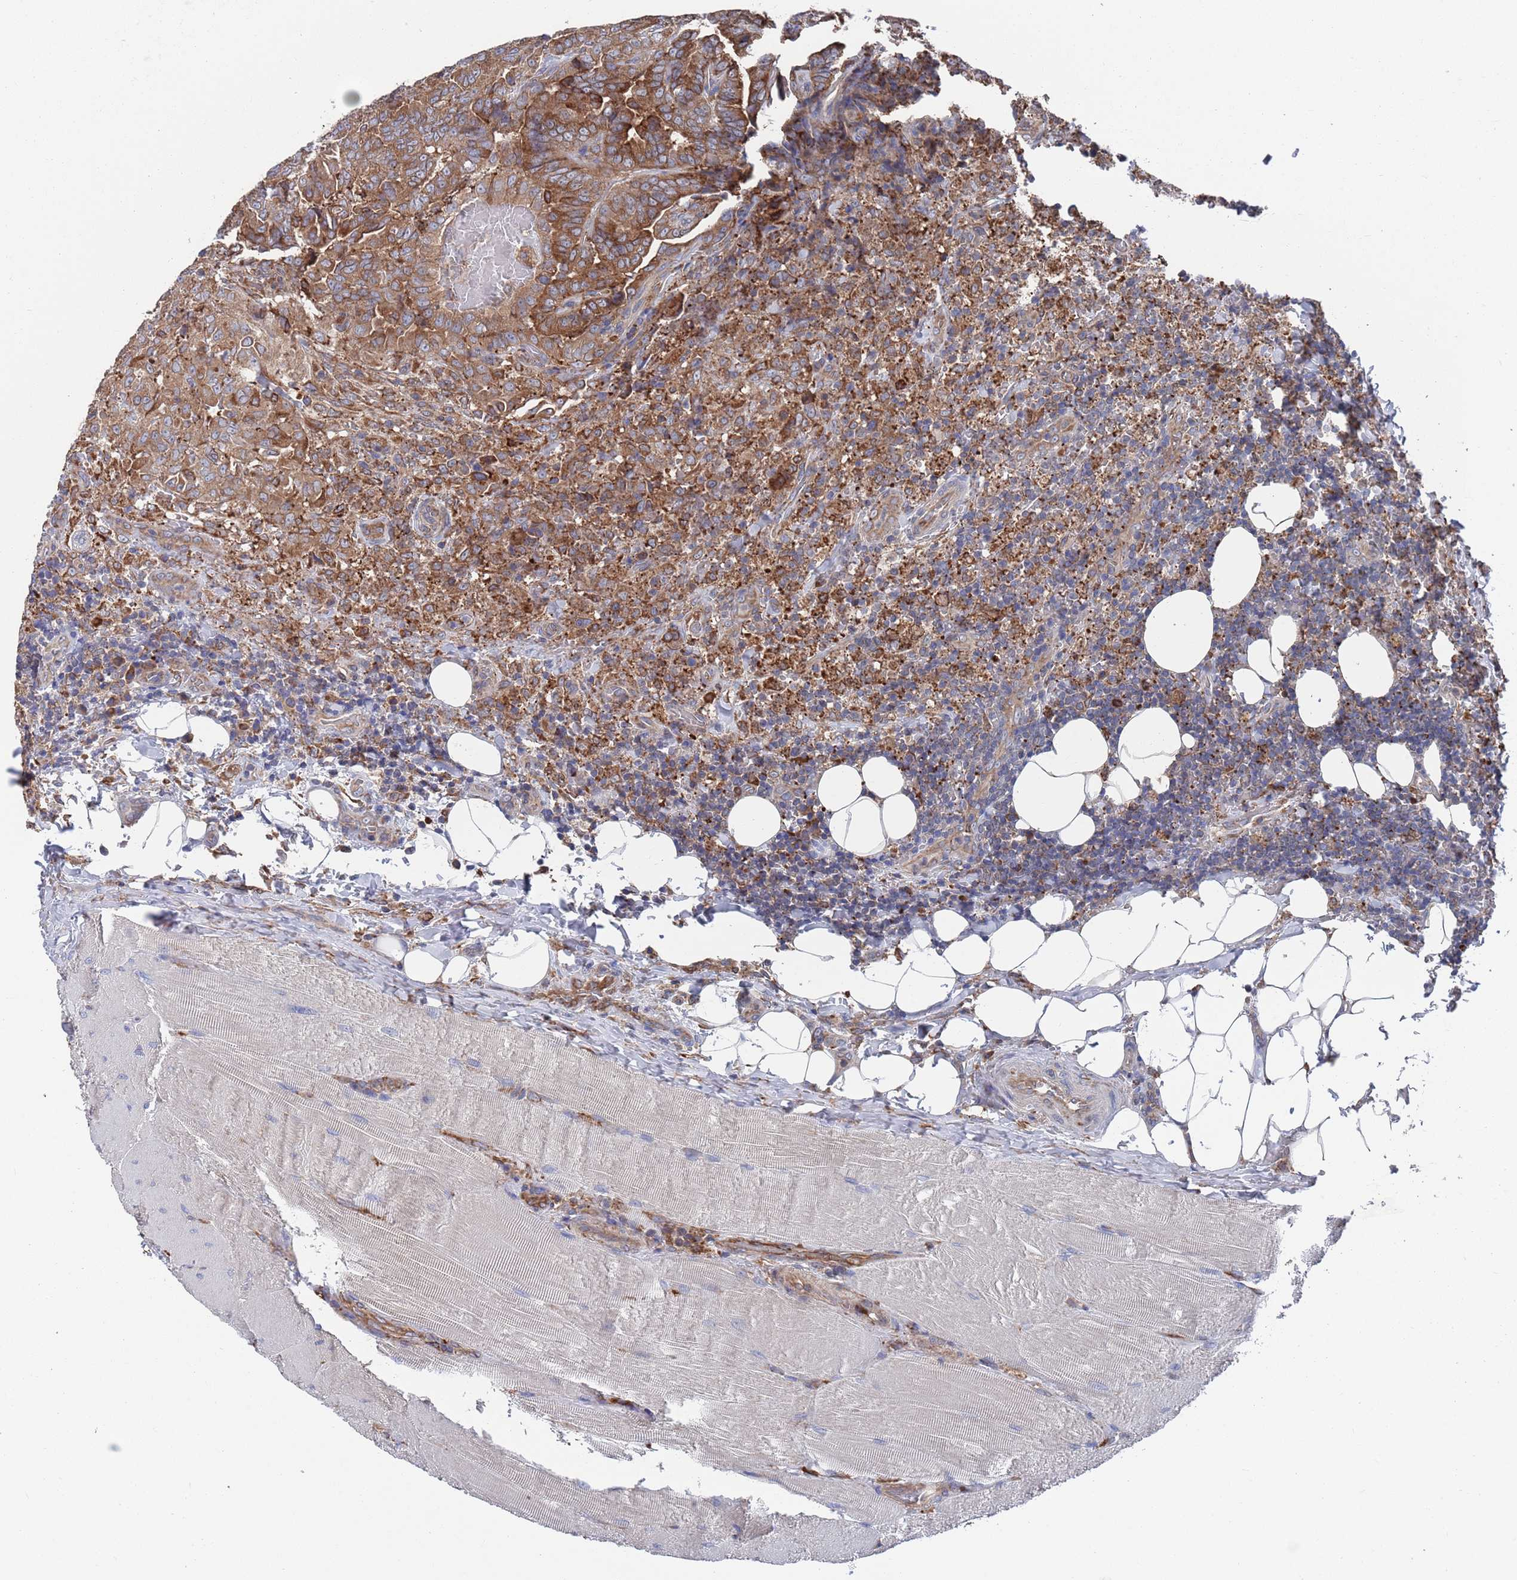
{"staining": {"intensity": "moderate", "quantity": ">75%", "location": "cytoplasmic/membranous"}, "tissue": "thyroid cancer", "cell_type": "Tumor cells", "image_type": "cancer", "snomed": [{"axis": "morphology", "description": "Papillary adenocarcinoma, NOS"}, {"axis": "topography", "description": "Thyroid gland"}], "caption": "This photomicrograph shows immunohistochemistry (IHC) staining of thyroid papillary adenocarcinoma, with medium moderate cytoplasmic/membranous expression in about >75% of tumor cells.", "gene": "GID8", "patient": {"sex": "male", "age": 61}}